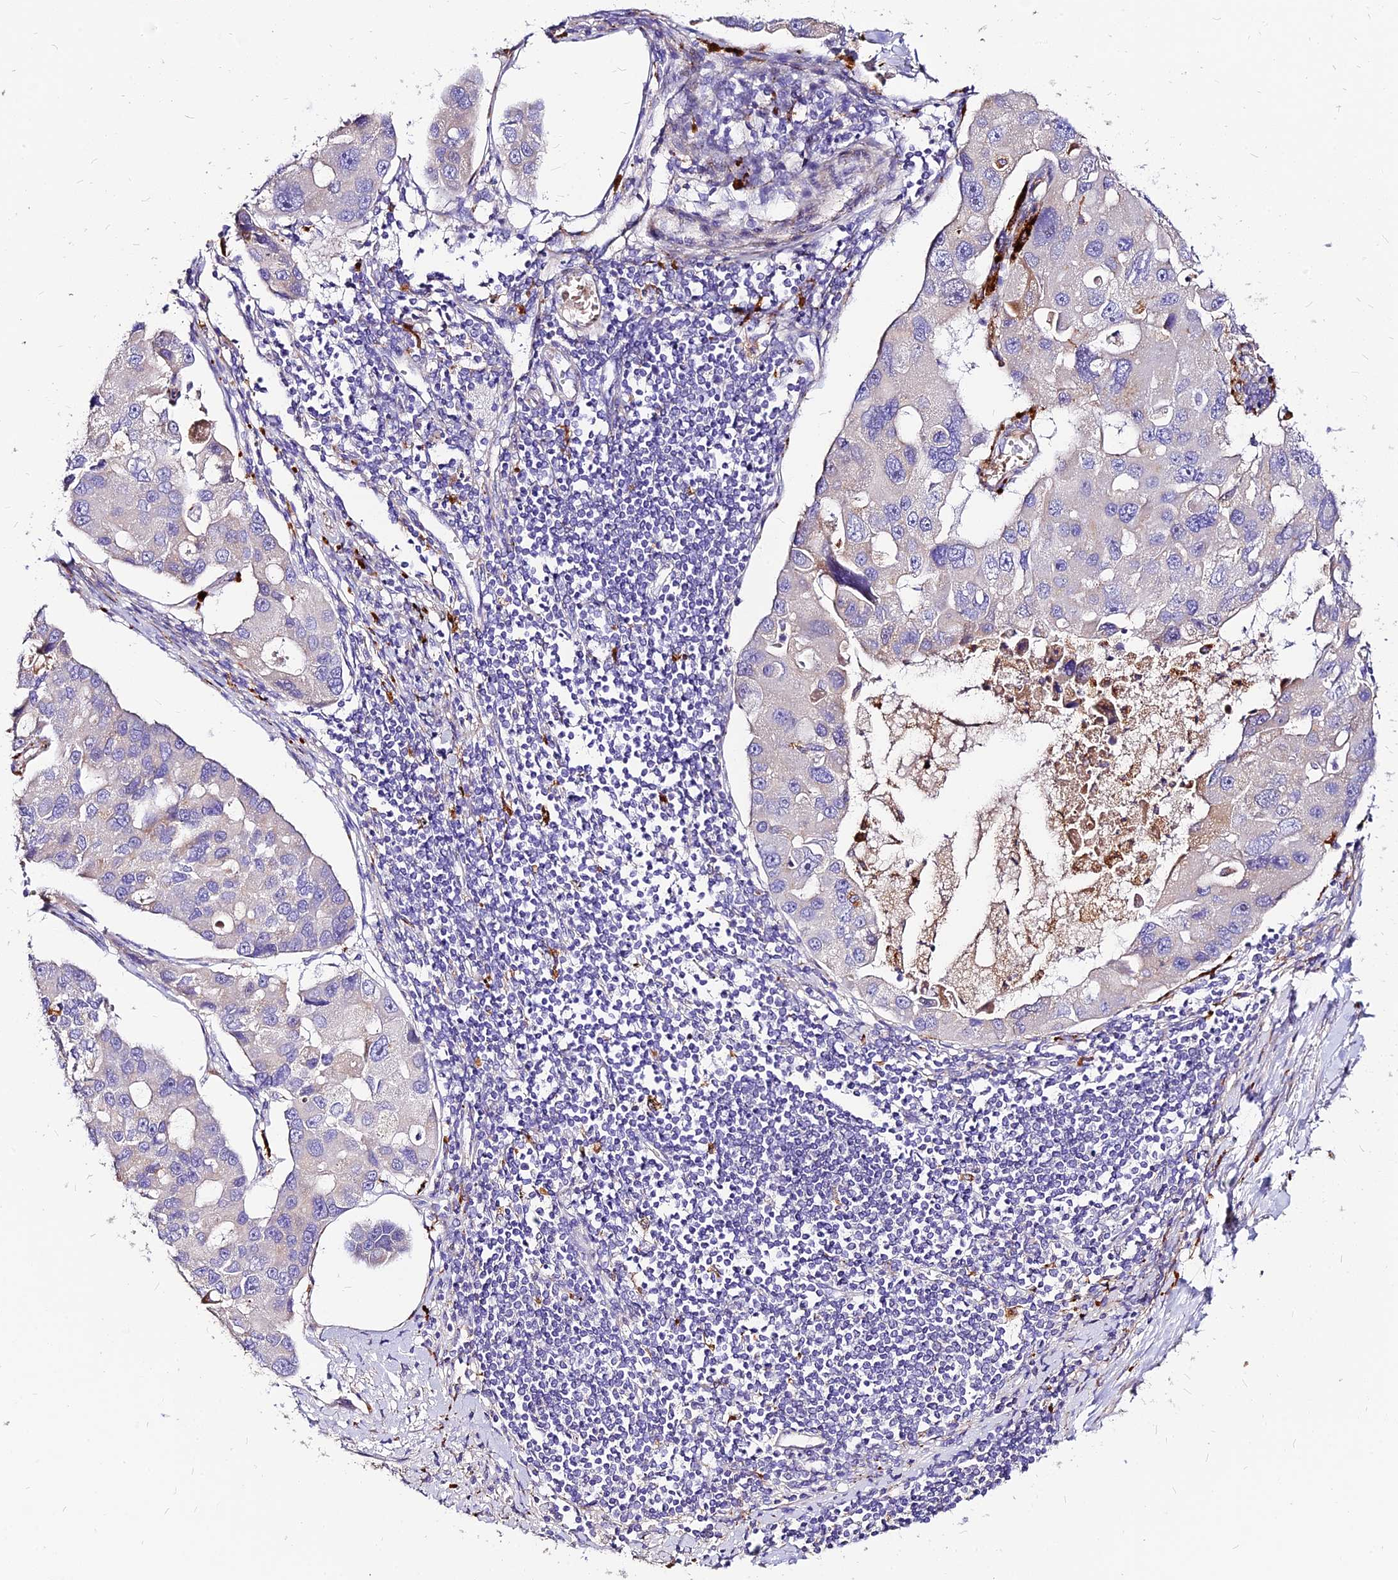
{"staining": {"intensity": "negative", "quantity": "none", "location": "none"}, "tissue": "lung cancer", "cell_type": "Tumor cells", "image_type": "cancer", "snomed": [{"axis": "morphology", "description": "Adenocarcinoma, NOS"}, {"axis": "topography", "description": "Lung"}], "caption": "The immunohistochemistry (IHC) micrograph has no significant expression in tumor cells of lung cancer tissue.", "gene": "RIMOC1", "patient": {"sex": "female", "age": 54}}